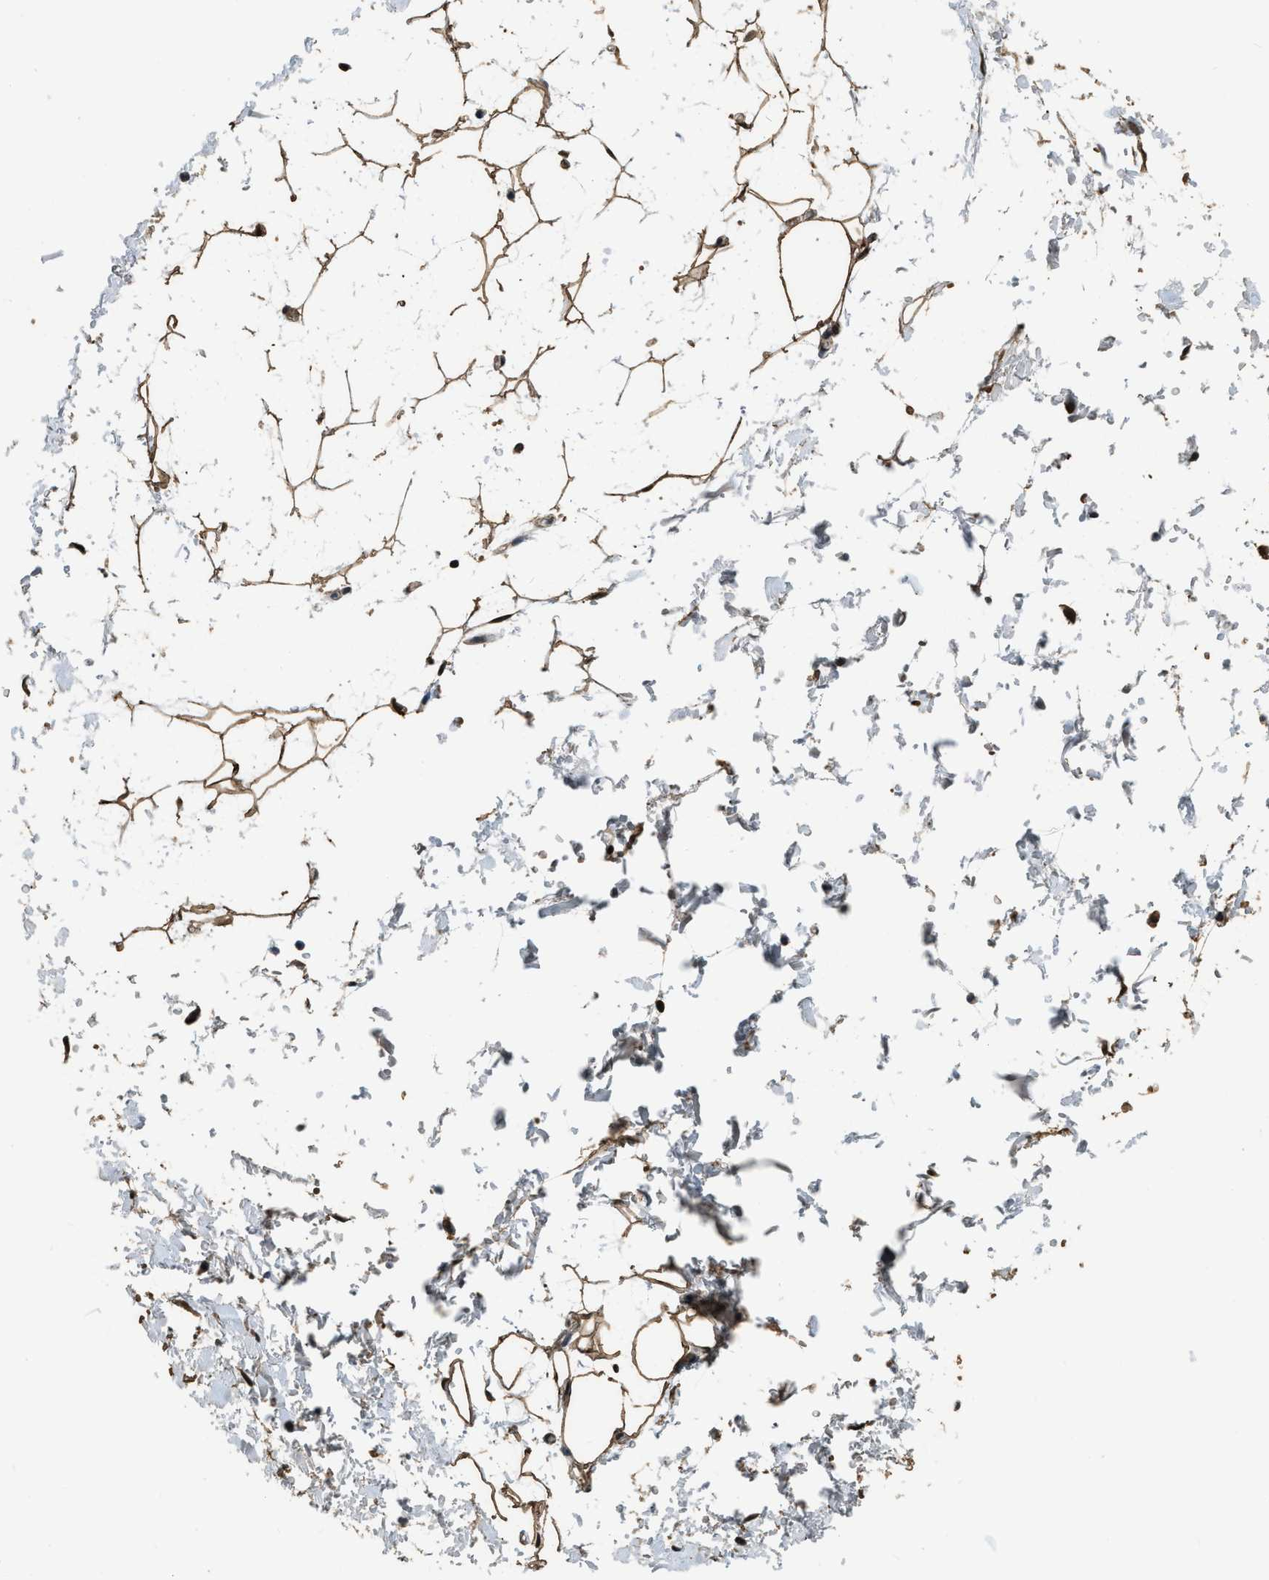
{"staining": {"intensity": "moderate", "quantity": ">75%", "location": "cytoplasmic/membranous"}, "tissue": "adipose tissue", "cell_type": "Adipocytes", "image_type": "normal", "snomed": [{"axis": "morphology", "description": "Normal tissue, NOS"}, {"axis": "topography", "description": "Soft tissue"}], "caption": "Benign adipose tissue was stained to show a protein in brown. There is medium levels of moderate cytoplasmic/membranous expression in about >75% of adipocytes.", "gene": "NUDCD3", "patient": {"sex": "male", "age": 72}}